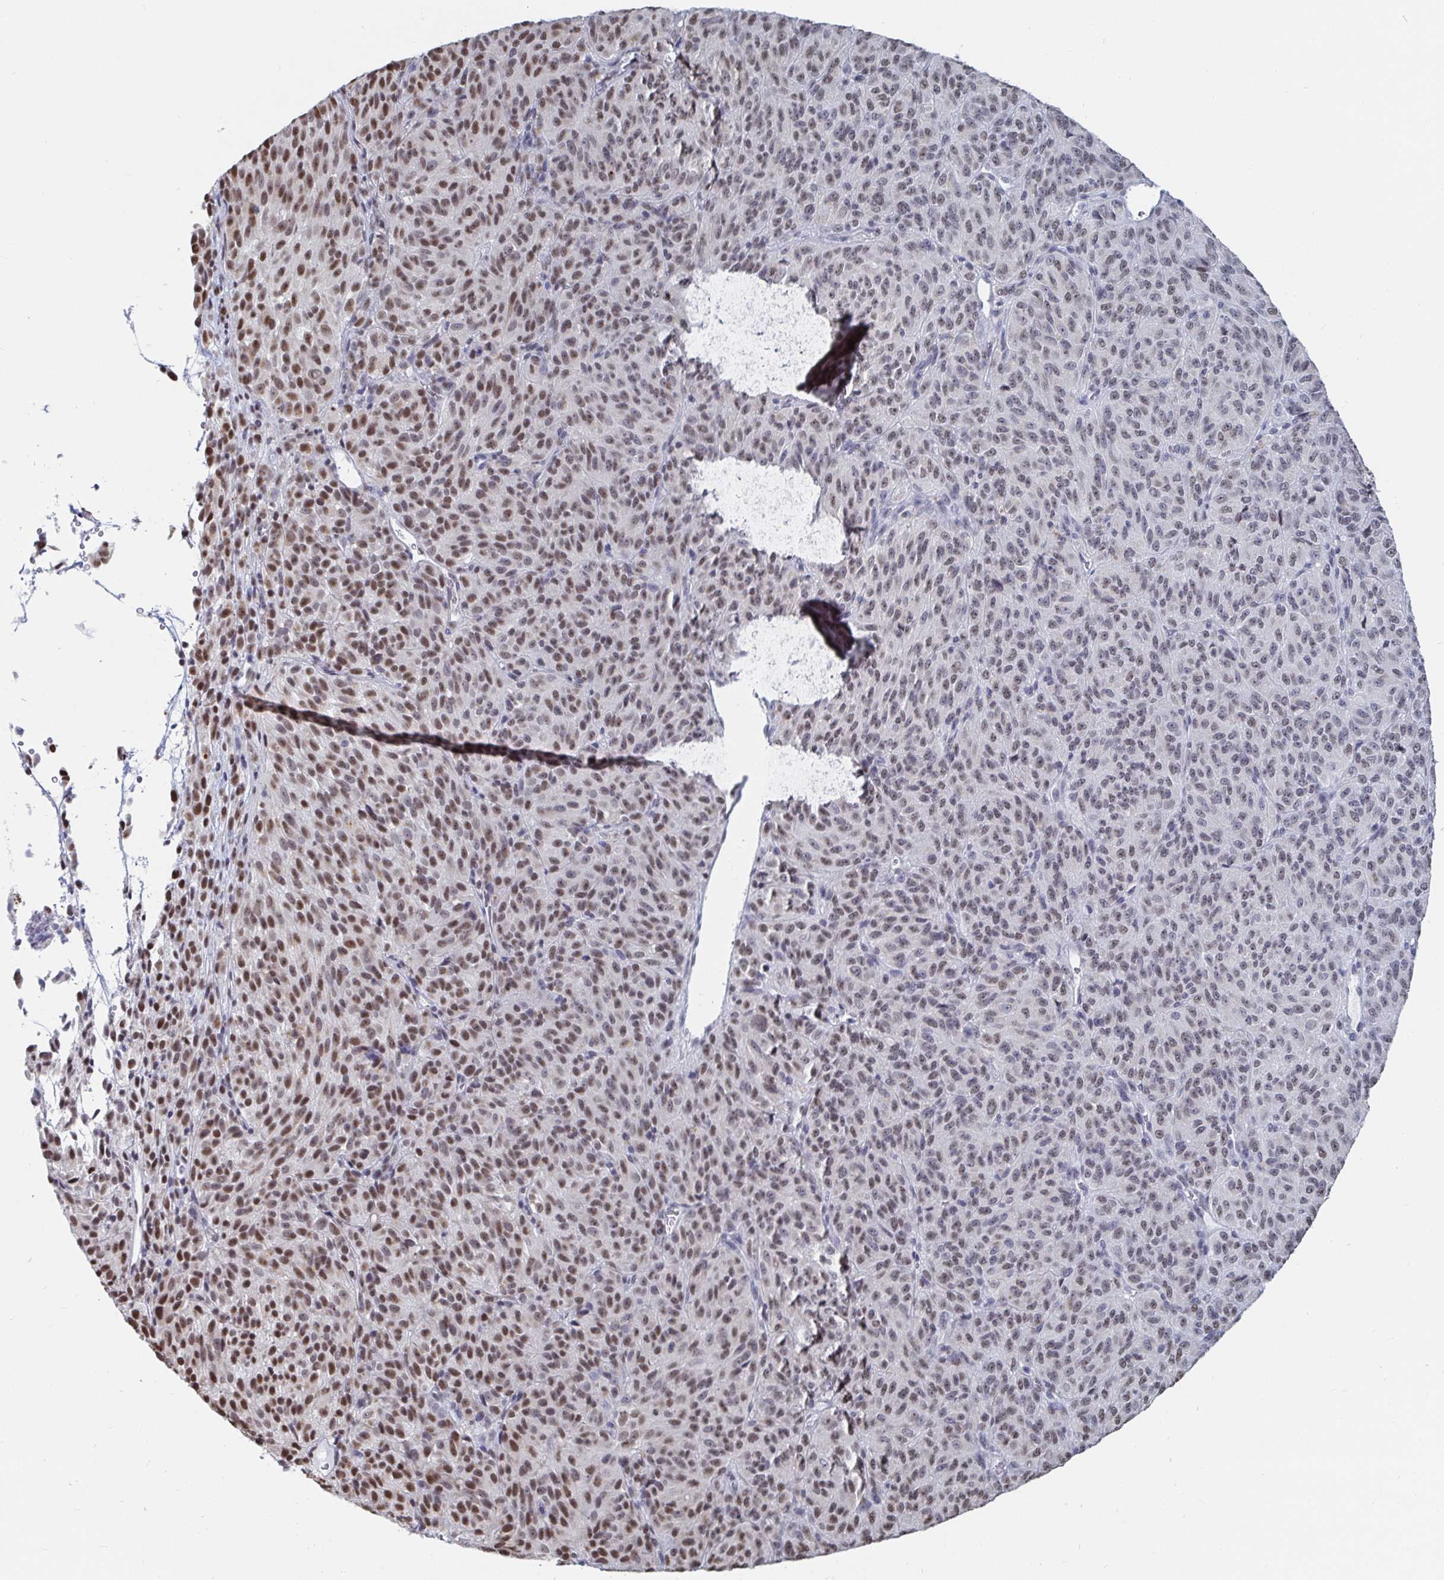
{"staining": {"intensity": "moderate", "quantity": "25%-75%", "location": "nuclear"}, "tissue": "melanoma", "cell_type": "Tumor cells", "image_type": "cancer", "snomed": [{"axis": "morphology", "description": "Malignant melanoma, Metastatic site"}, {"axis": "topography", "description": "Brain"}], "caption": "Tumor cells show medium levels of moderate nuclear staining in approximately 25%-75% of cells in melanoma.", "gene": "TRIP12", "patient": {"sex": "female", "age": 56}}